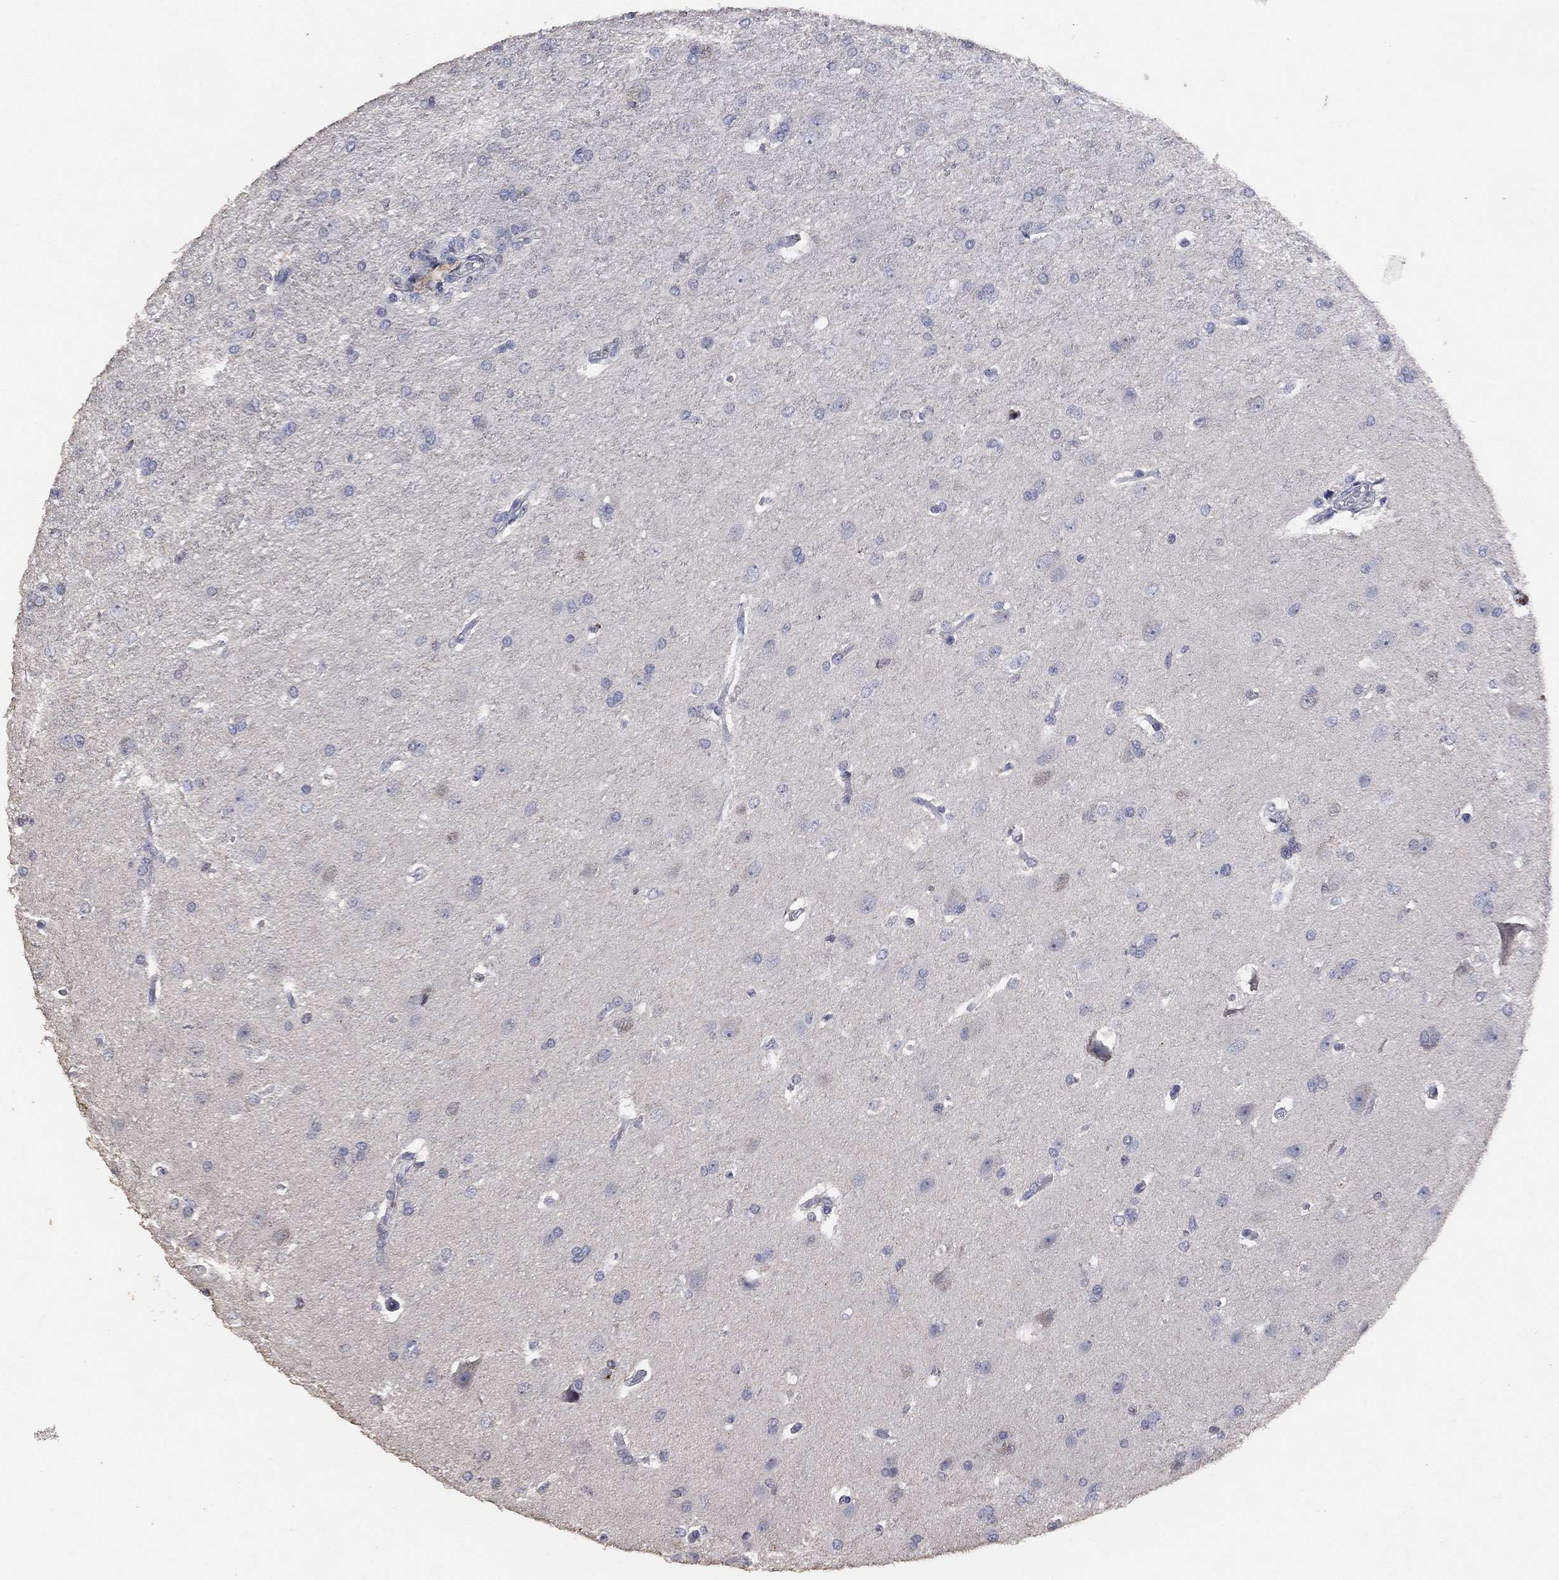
{"staining": {"intensity": "negative", "quantity": "none", "location": "none"}, "tissue": "glioma", "cell_type": "Tumor cells", "image_type": "cancer", "snomed": [{"axis": "morphology", "description": "Glioma, malignant, High grade"}, {"axis": "topography", "description": "Brain"}], "caption": "This is an immunohistochemistry micrograph of human glioma. There is no expression in tumor cells.", "gene": "ADPRHL1", "patient": {"sex": "male", "age": 68}}